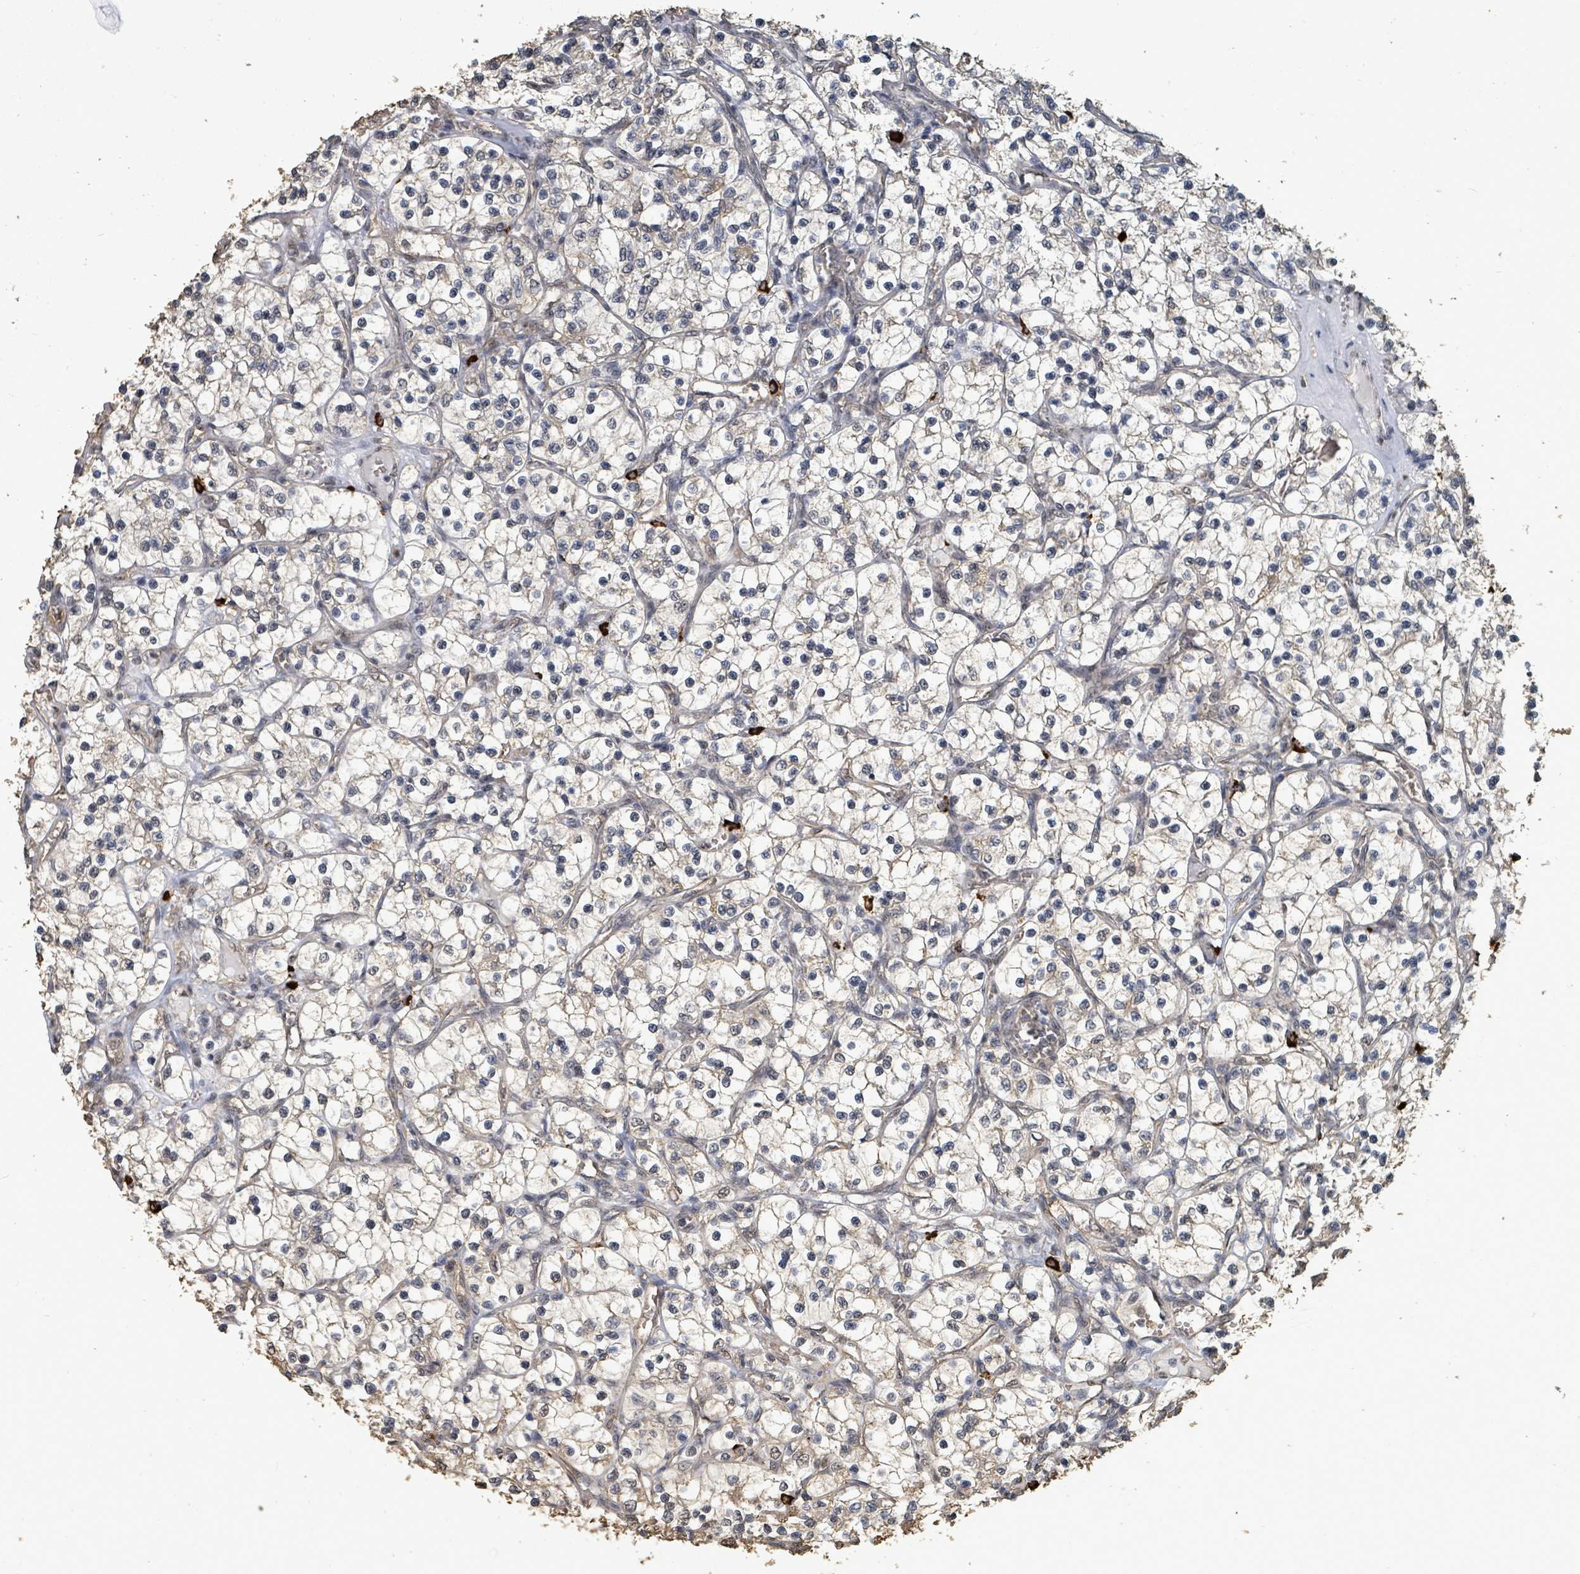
{"staining": {"intensity": "weak", "quantity": "<25%", "location": "cytoplasmic/membranous"}, "tissue": "renal cancer", "cell_type": "Tumor cells", "image_type": "cancer", "snomed": [{"axis": "morphology", "description": "Adenocarcinoma, NOS"}, {"axis": "topography", "description": "Kidney"}], "caption": "Renal cancer was stained to show a protein in brown. There is no significant staining in tumor cells.", "gene": "C6orf52", "patient": {"sex": "female", "age": 69}}